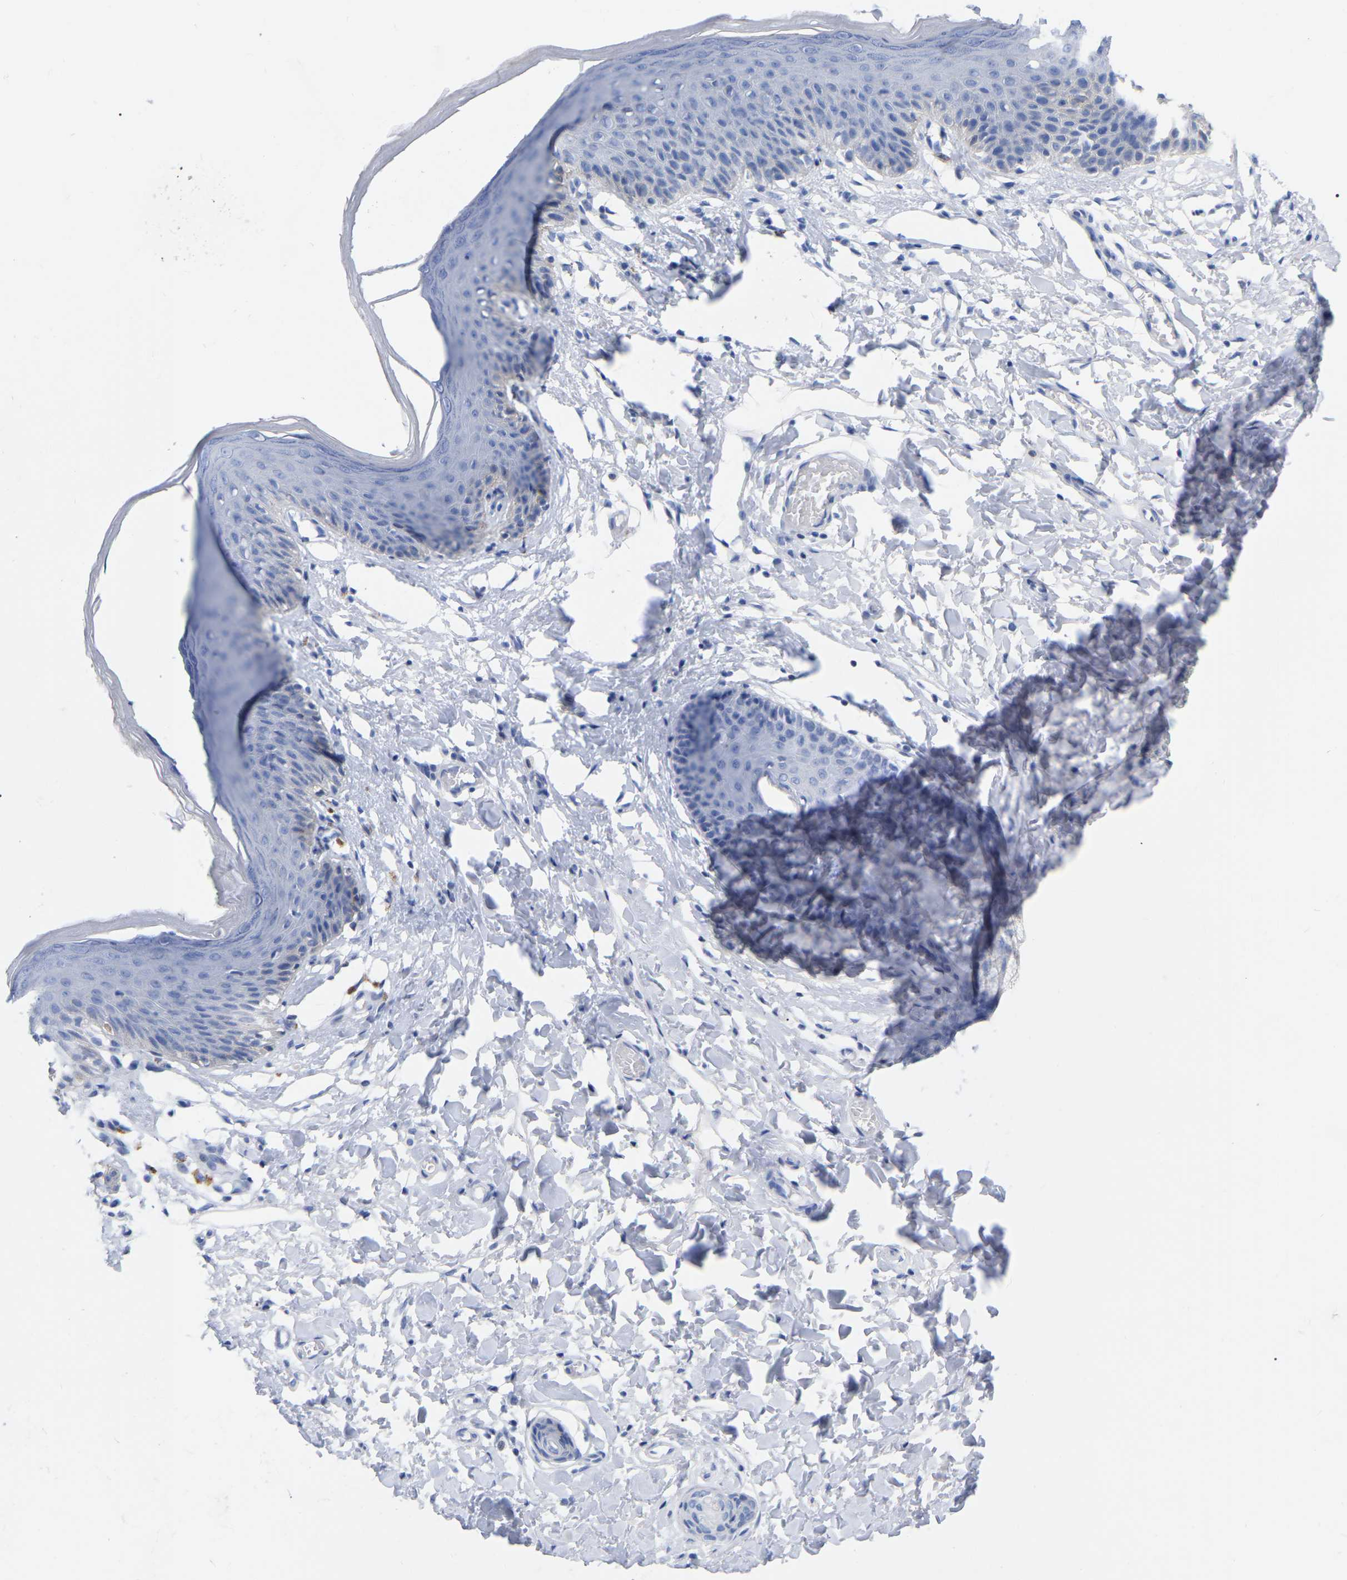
{"staining": {"intensity": "weak", "quantity": "<25%", "location": "cytoplasmic/membranous"}, "tissue": "skin", "cell_type": "Epidermal cells", "image_type": "normal", "snomed": [{"axis": "morphology", "description": "Normal tissue, NOS"}, {"axis": "topography", "description": "Vulva"}], "caption": "DAB (3,3'-diaminobenzidine) immunohistochemical staining of benign skin exhibits no significant positivity in epidermal cells.", "gene": "ZNF629", "patient": {"sex": "female", "age": 66}}